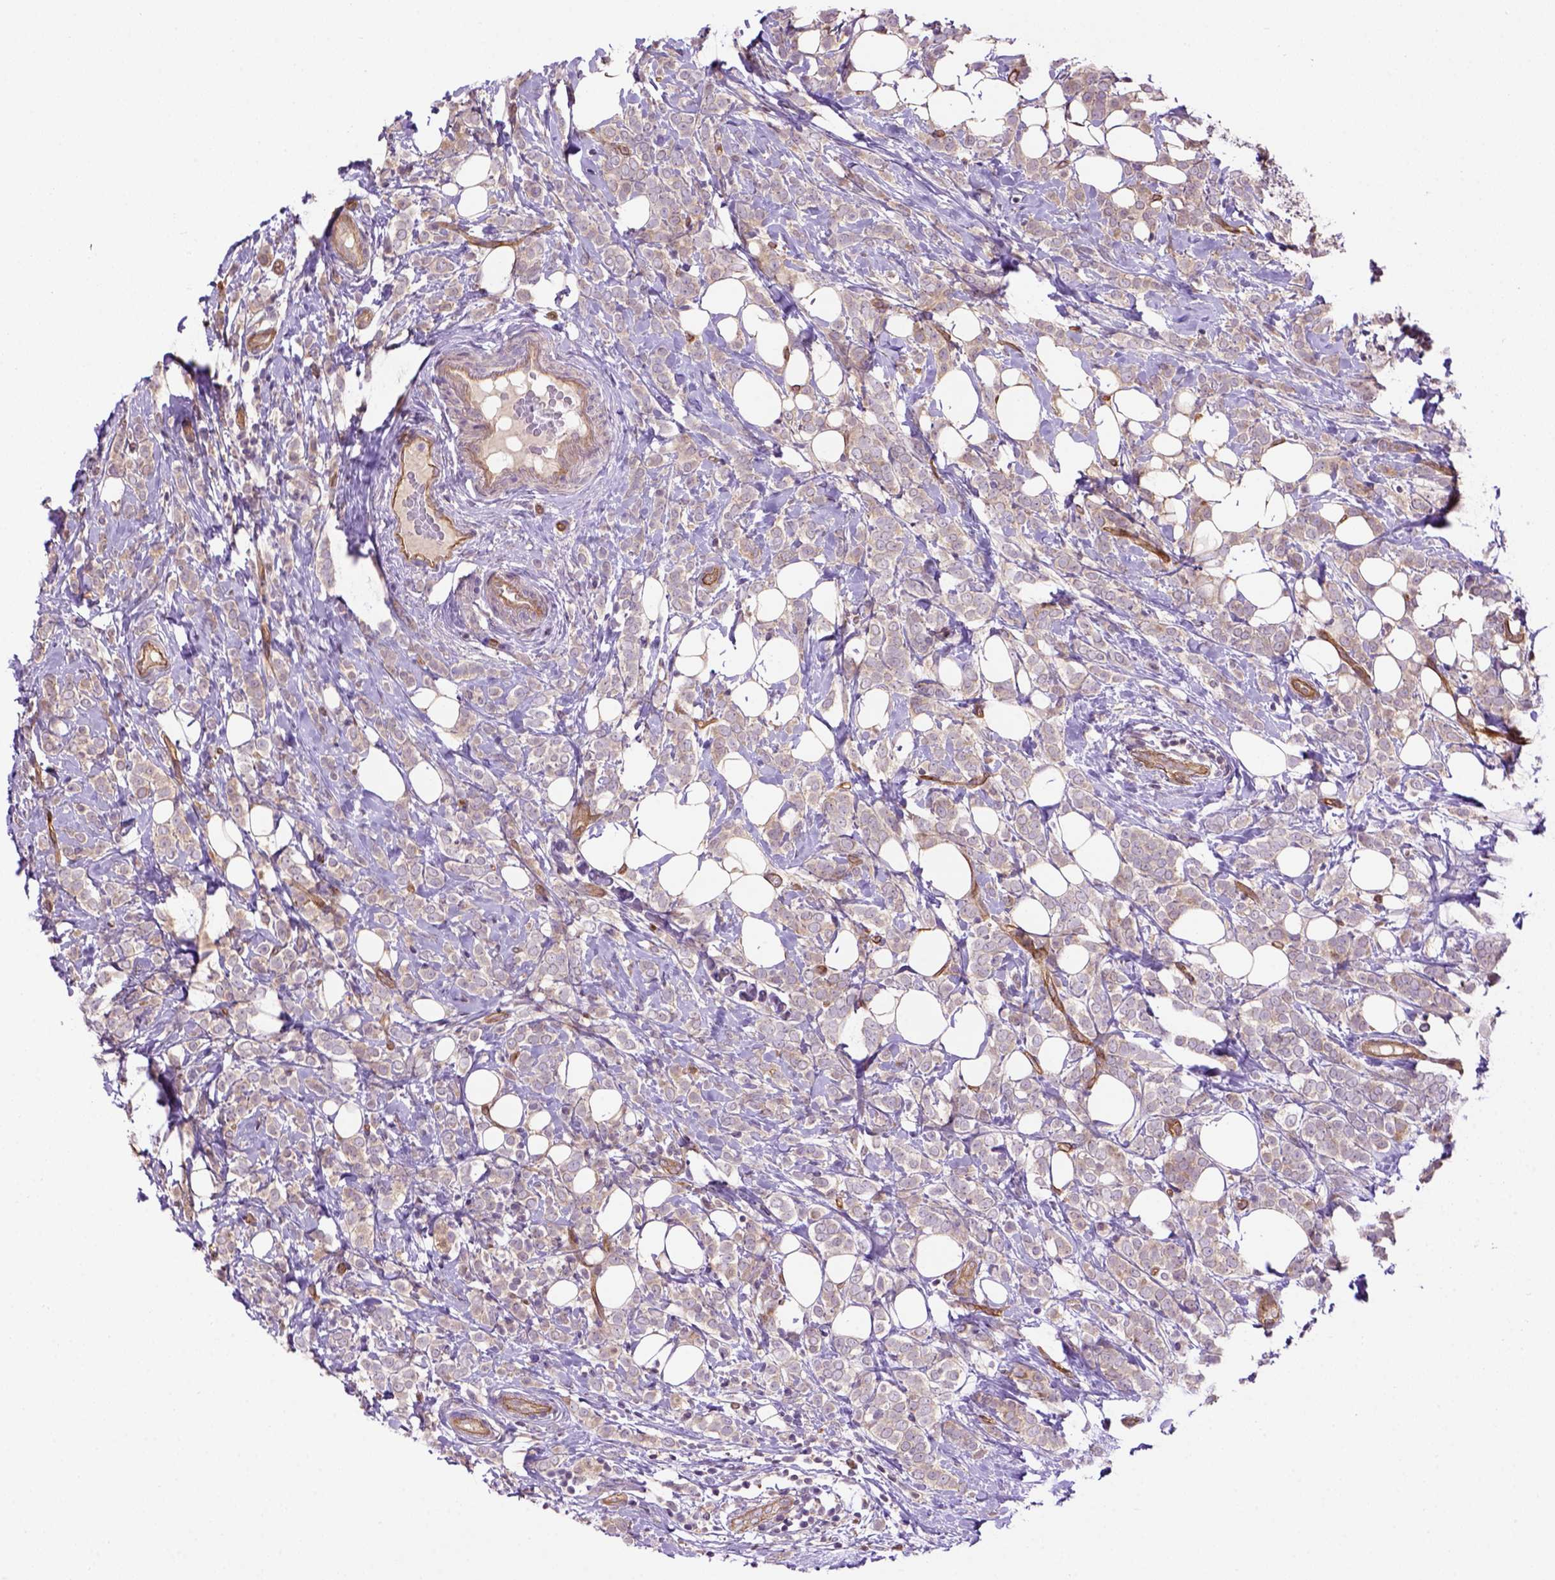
{"staining": {"intensity": "weak", "quantity": ">75%", "location": "cytoplasmic/membranous"}, "tissue": "breast cancer", "cell_type": "Tumor cells", "image_type": "cancer", "snomed": [{"axis": "morphology", "description": "Lobular carcinoma"}, {"axis": "topography", "description": "Breast"}], "caption": "High-magnification brightfield microscopy of breast cancer (lobular carcinoma) stained with DAB (3,3'-diaminobenzidine) (brown) and counterstained with hematoxylin (blue). tumor cells exhibit weak cytoplasmic/membranous expression is seen in about>75% of cells. (DAB (3,3'-diaminobenzidine) = brown stain, brightfield microscopy at high magnification).", "gene": "CASKIN2", "patient": {"sex": "female", "age": 49}}